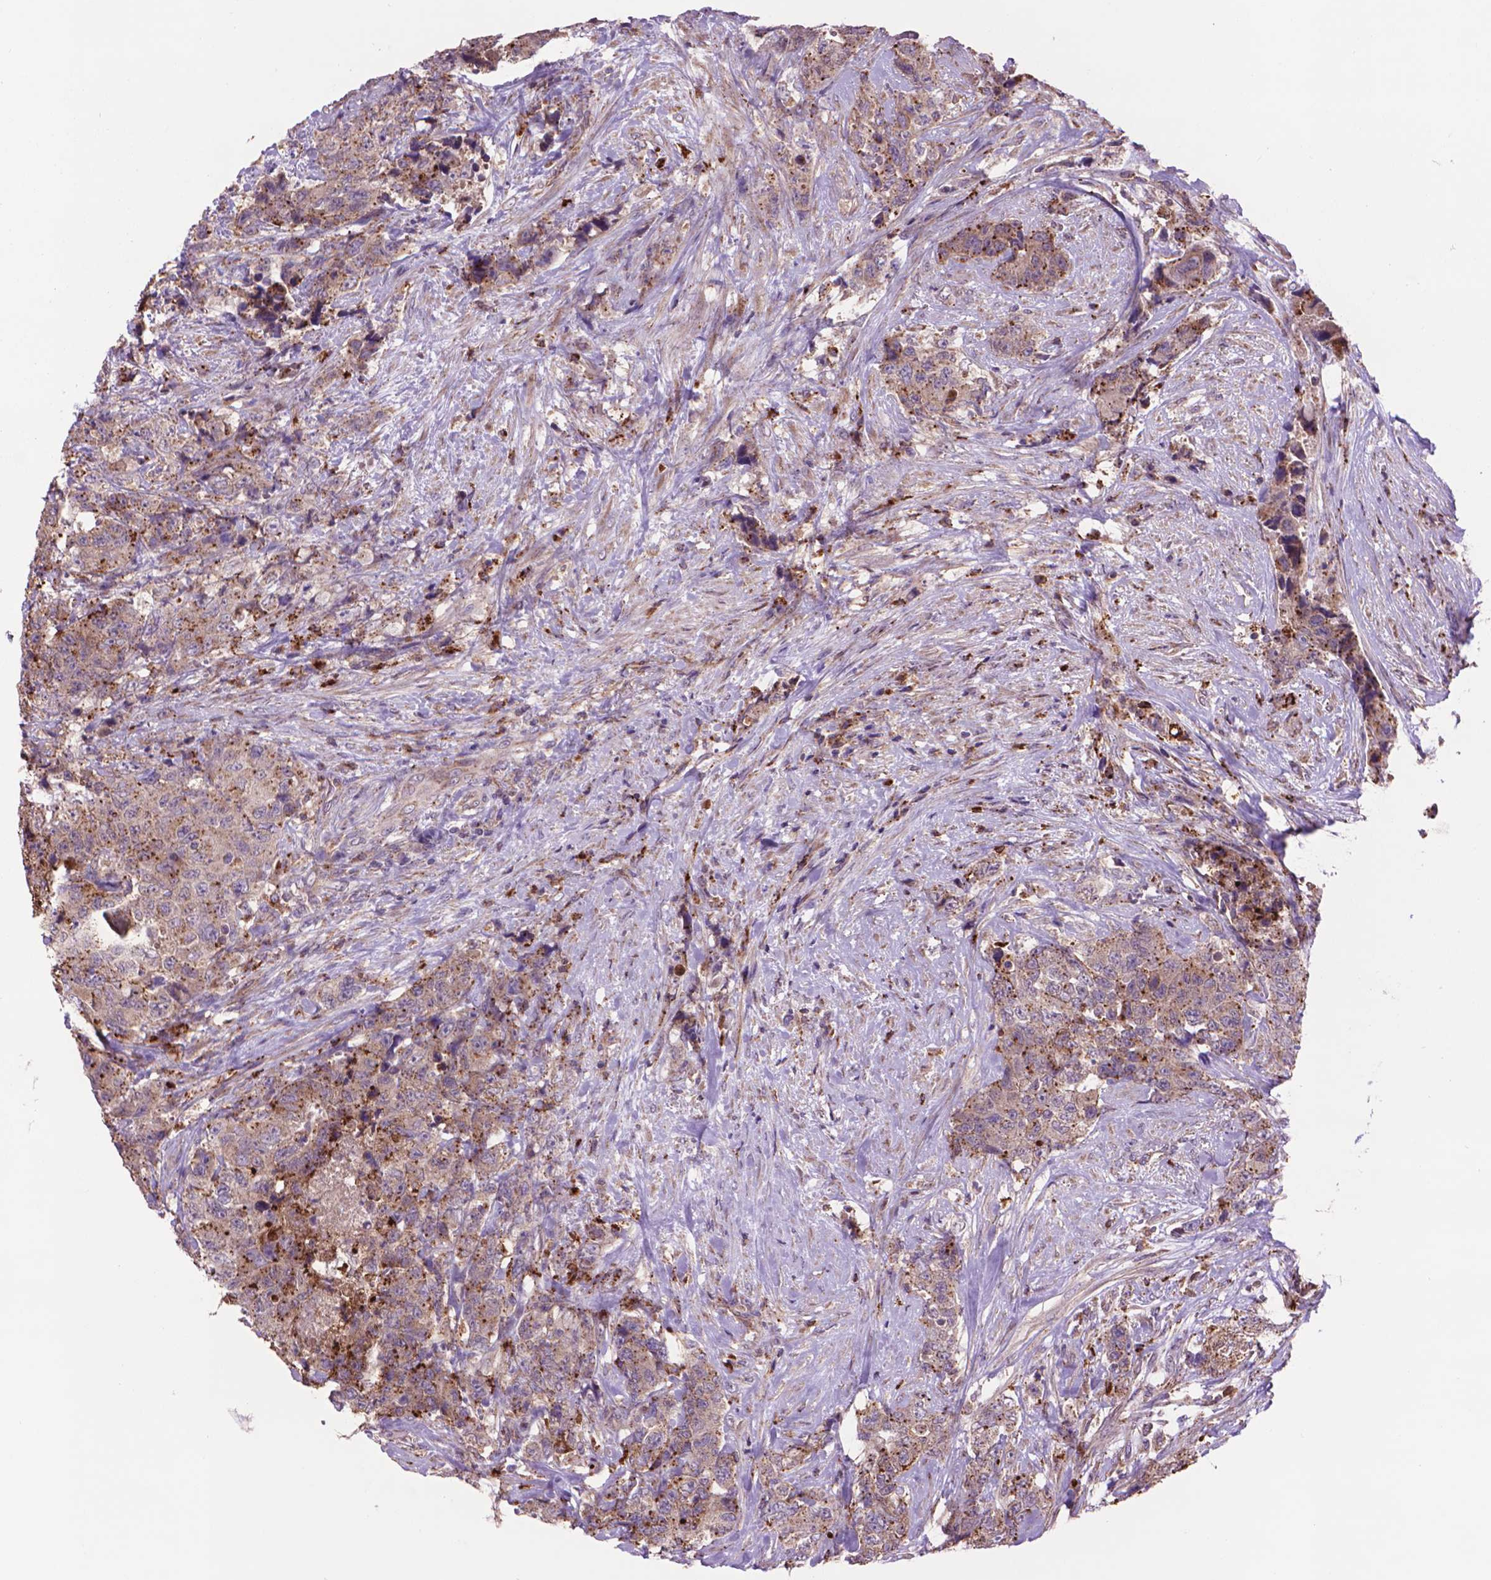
{"staining": {"intensity": "strong", "quantity": "25%-75%", "location": "cytoplasmic/membranous"}, "tissue": "urothelial cancer", "cell_type": "Tumor cells", "image_type": "cancer", "snomed": [{"axis": "morphology", "description": "Urothelial carcinoma, High grade"}, {"axis": "topography", "description": "Urinary bladder"}], "caption": "Immunohistochemical staining of human urothelial cancer demonstrates high levels of strong cytoplasmic/membranous expression in approximately 25%-75% of tumor cells.", "gene": "GLB1", "patient": {"sex": "female", "age": 78}}